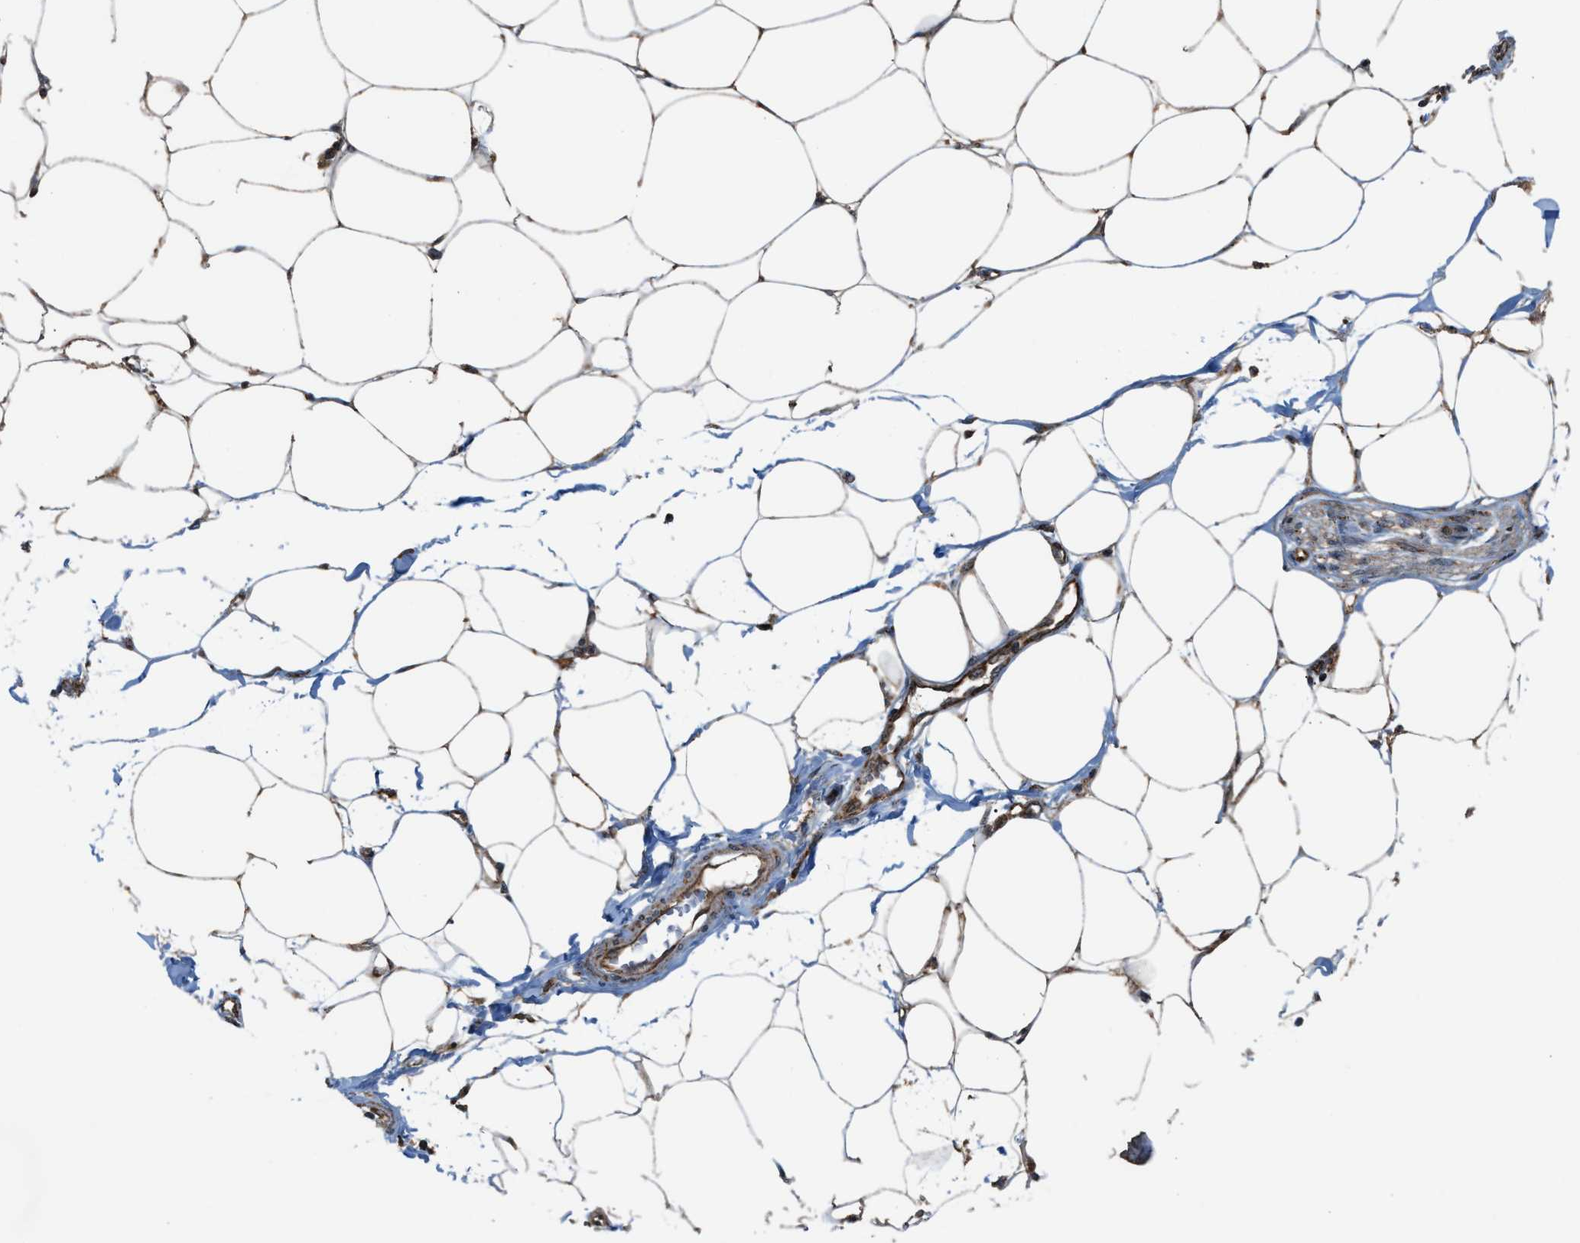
{"staining": {"intensity": "strong", "quantity": ">75%", "location": "cytoplasmic/membranous"}, "tissue": "adipose tissue", "cell_type": "Adipocytes", "image_type": "normal", "snomed": [{"axis": "morphology", "description": "Normal tissue, NOS"}, {"axis": "morphology", "description": "Adenocarcinoma, NOS"}, {"axis": "topography", "description": "Colon"}, {"axis": "topography", "description": "Peripheral nerve tissue"}], "caption": "Brown immunohistochemical staining in normal human adipose tissue demonstrates strong cytoplasmic/membranous expression in about >75% of adipocytes.", "gene": "SGSM2", "patient": {"sex": "male", "age": 14}}